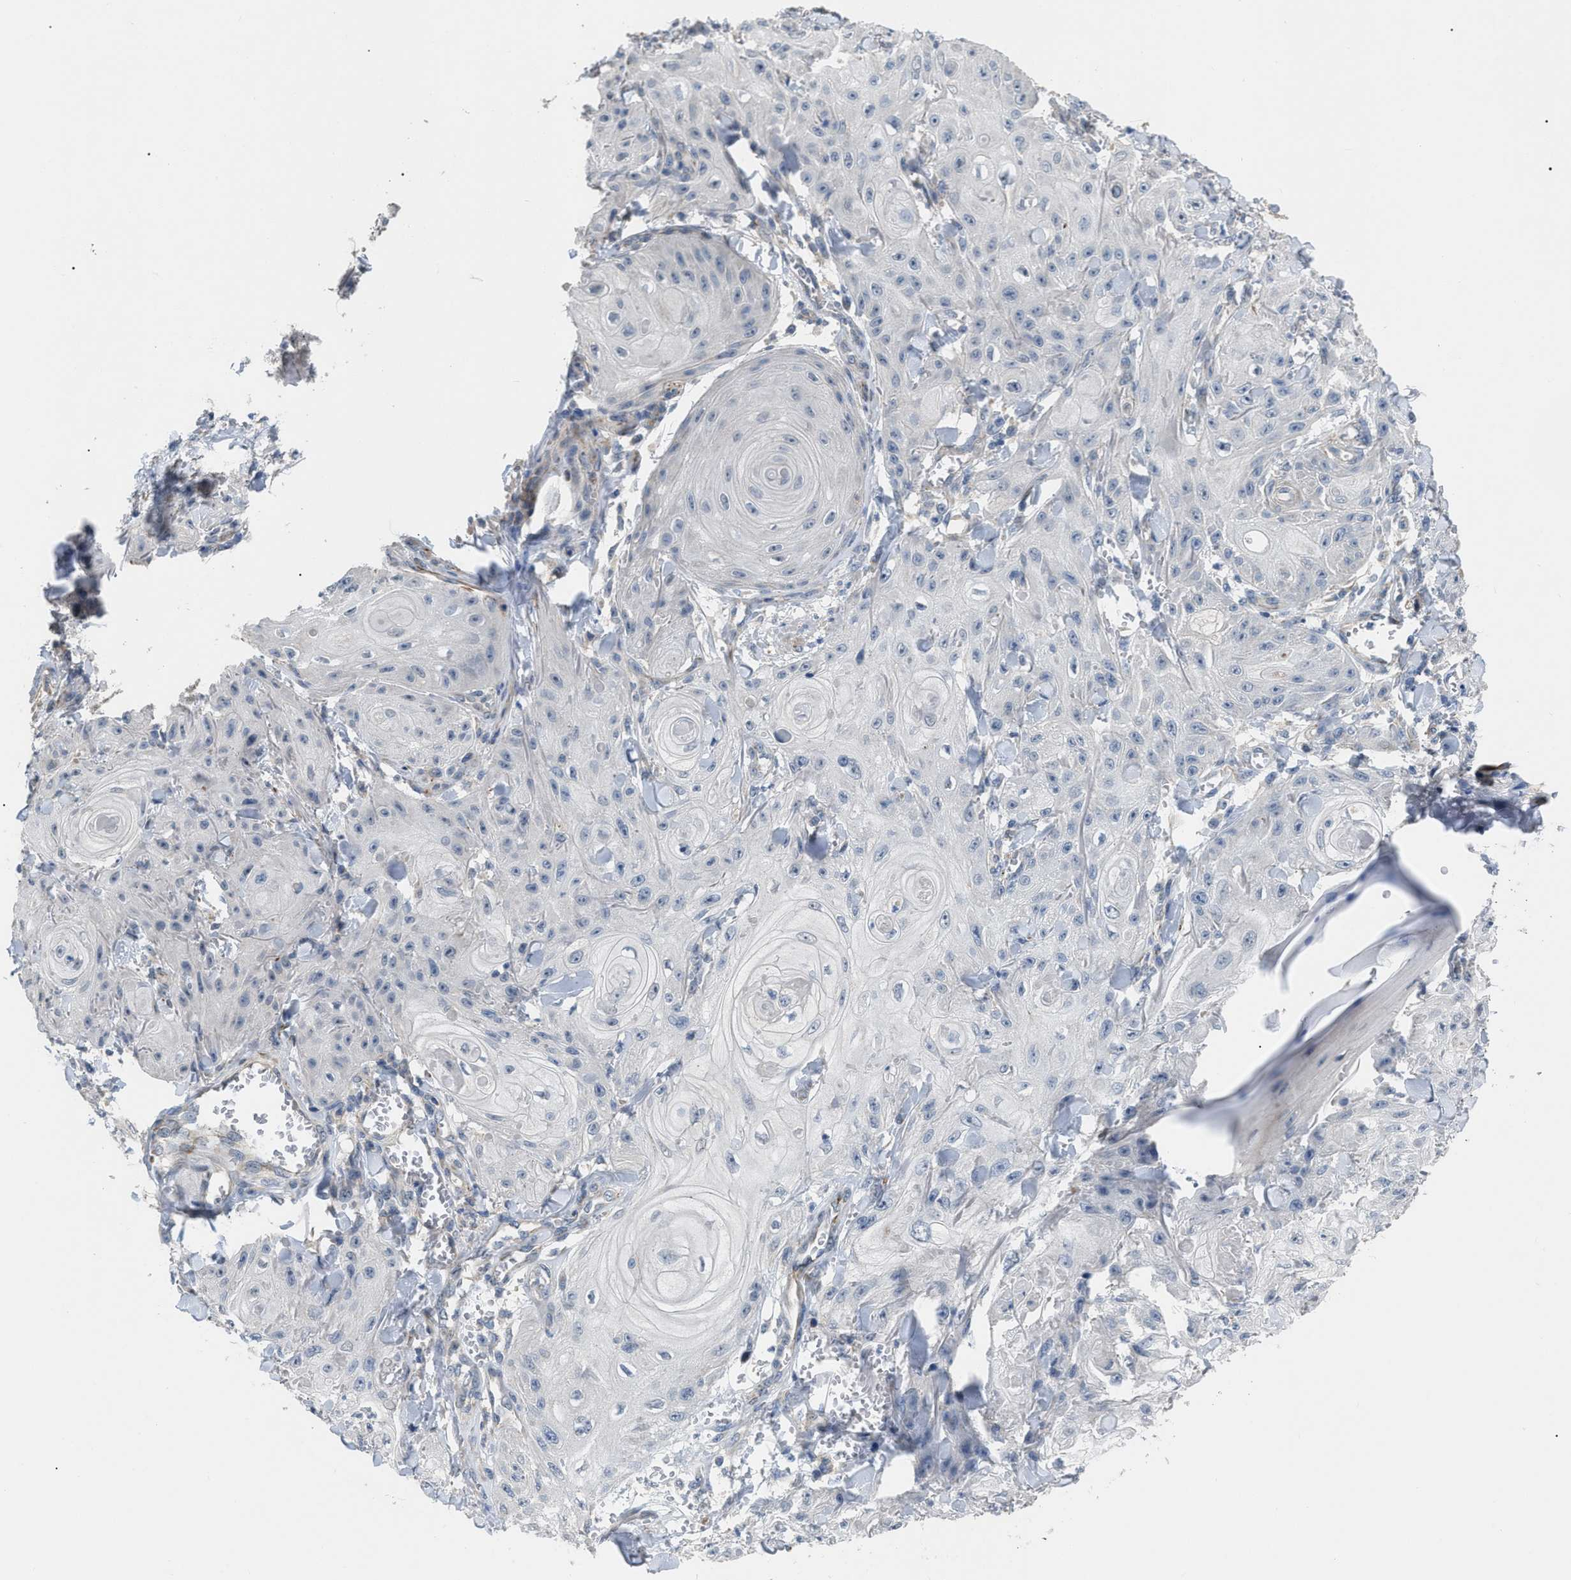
{"staining": {"intensity": "negative", "quantity": "none", "location": "none"}, "tissue": "skin cancer", "cell_type": "Tumor cells", "image_type": "cancer", "snomed": [{"axis": "morphology", "description": "Squamous cell carcinoma, NOS"}, {"axis": "topography", "description": "Skin"}], "caption": "This is a photomicrograph of immunohistochemistry (IHC) staining of skin cancer, which shows no expression in tumor cells. (Stains: DAB (3,3'-diaminobenzidine) immunohistochemistry (IHC) with hematoxylin counter stain, Microscopy: brightfield microscopy at high magnification).", "gene": "DHX58", "patient": {"sex": "male", "age": 74}}